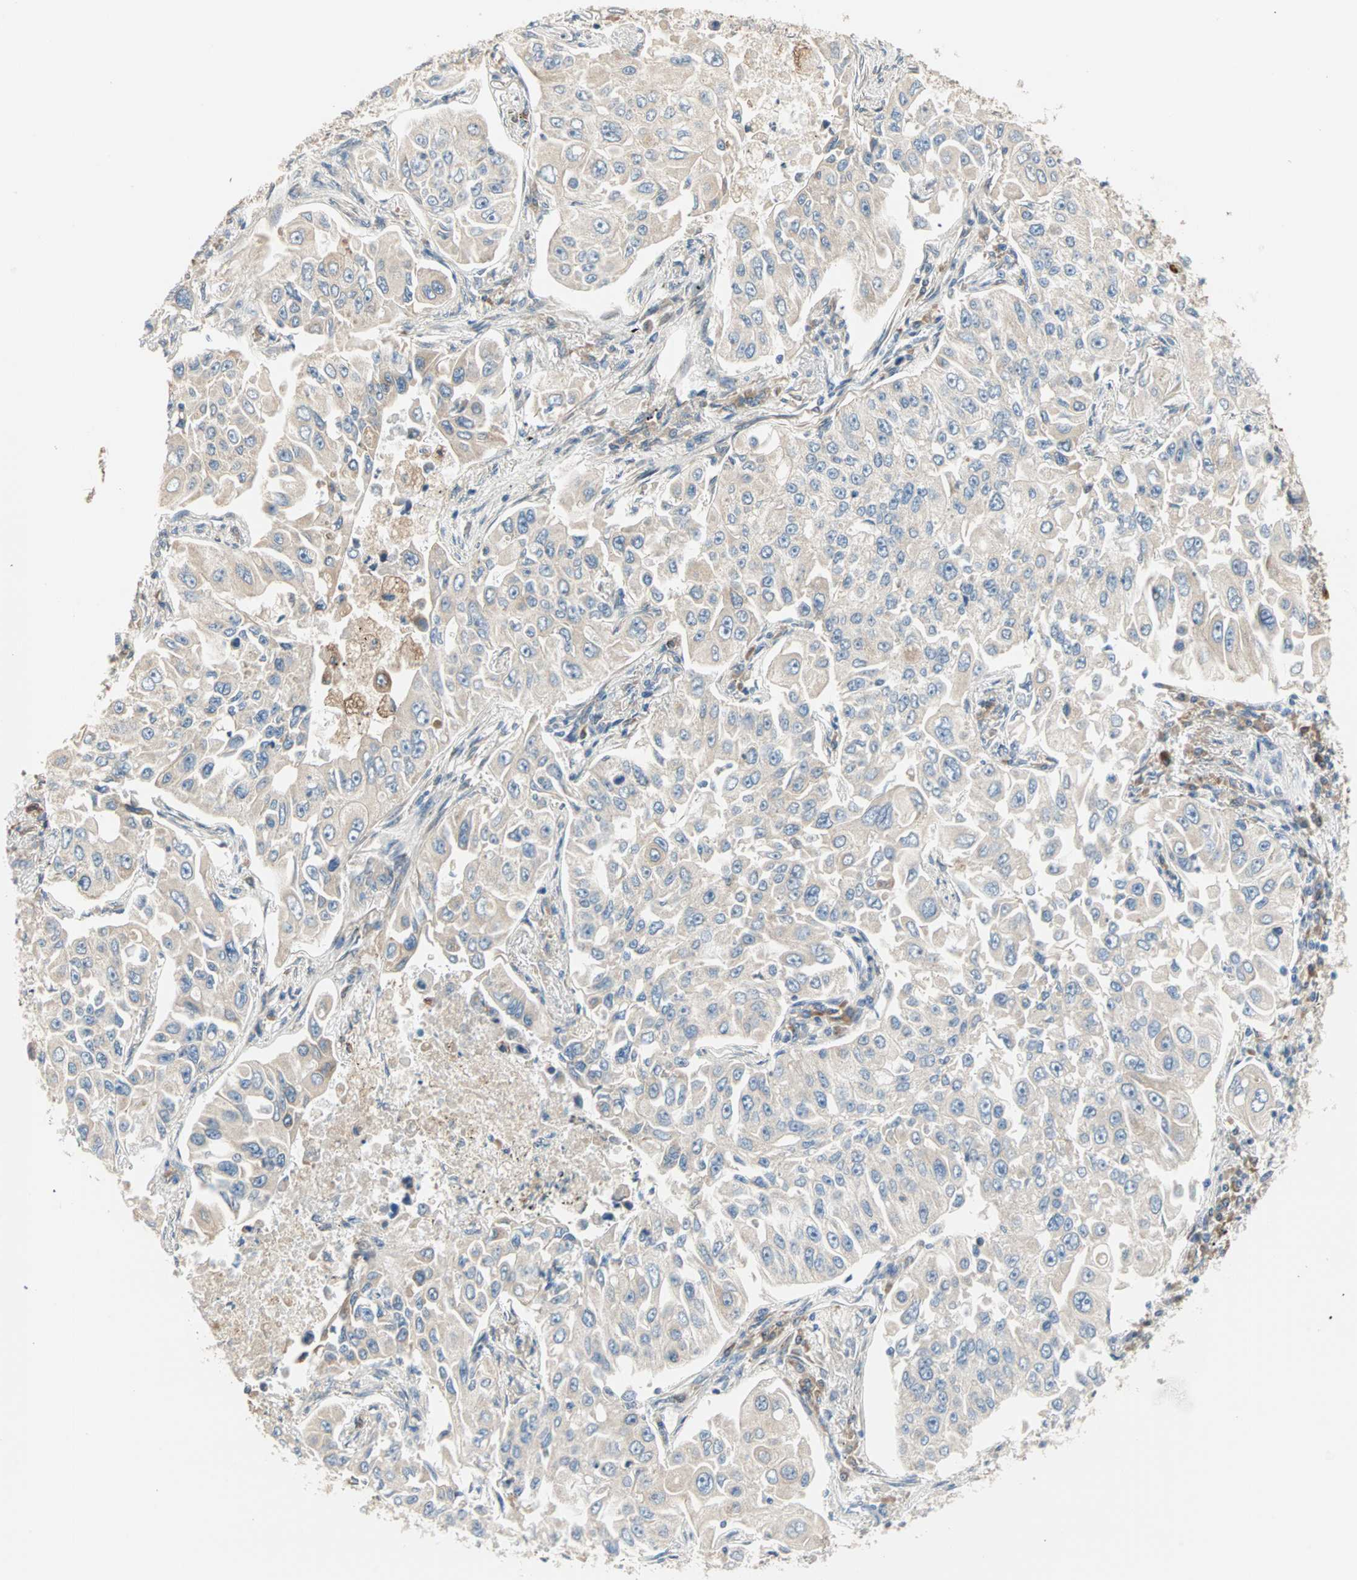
{"staining": {"intensity": "weak", "quantity": "25%-75%", "location": "cytoplasmic/membranous"}, "tissue": "lung cancer", "cell_type": "Tumor cells", "image_type": "cancer", "snomed": [{"axis": "morphology", "description": "Adenocarcinoma, NOS"}, {"axis": "topography", "description": "Lung"}], "caption": "Immunohistochemistry staining of lung cancer (adenocarcinoma), which displays low levels of weak cytoplasmic/membranous expression in about 25%-75% of tumor cells indicating weak cytoplasmic/membranous protein expression. The staining was performed using DAB (3,3'-diaminobenzidine) (brown) for protein detection and nuclei were counterstained in hematoxylin (blue).", "gene": "SAR1A", "patient": {"sex": "male", "age": 84}}